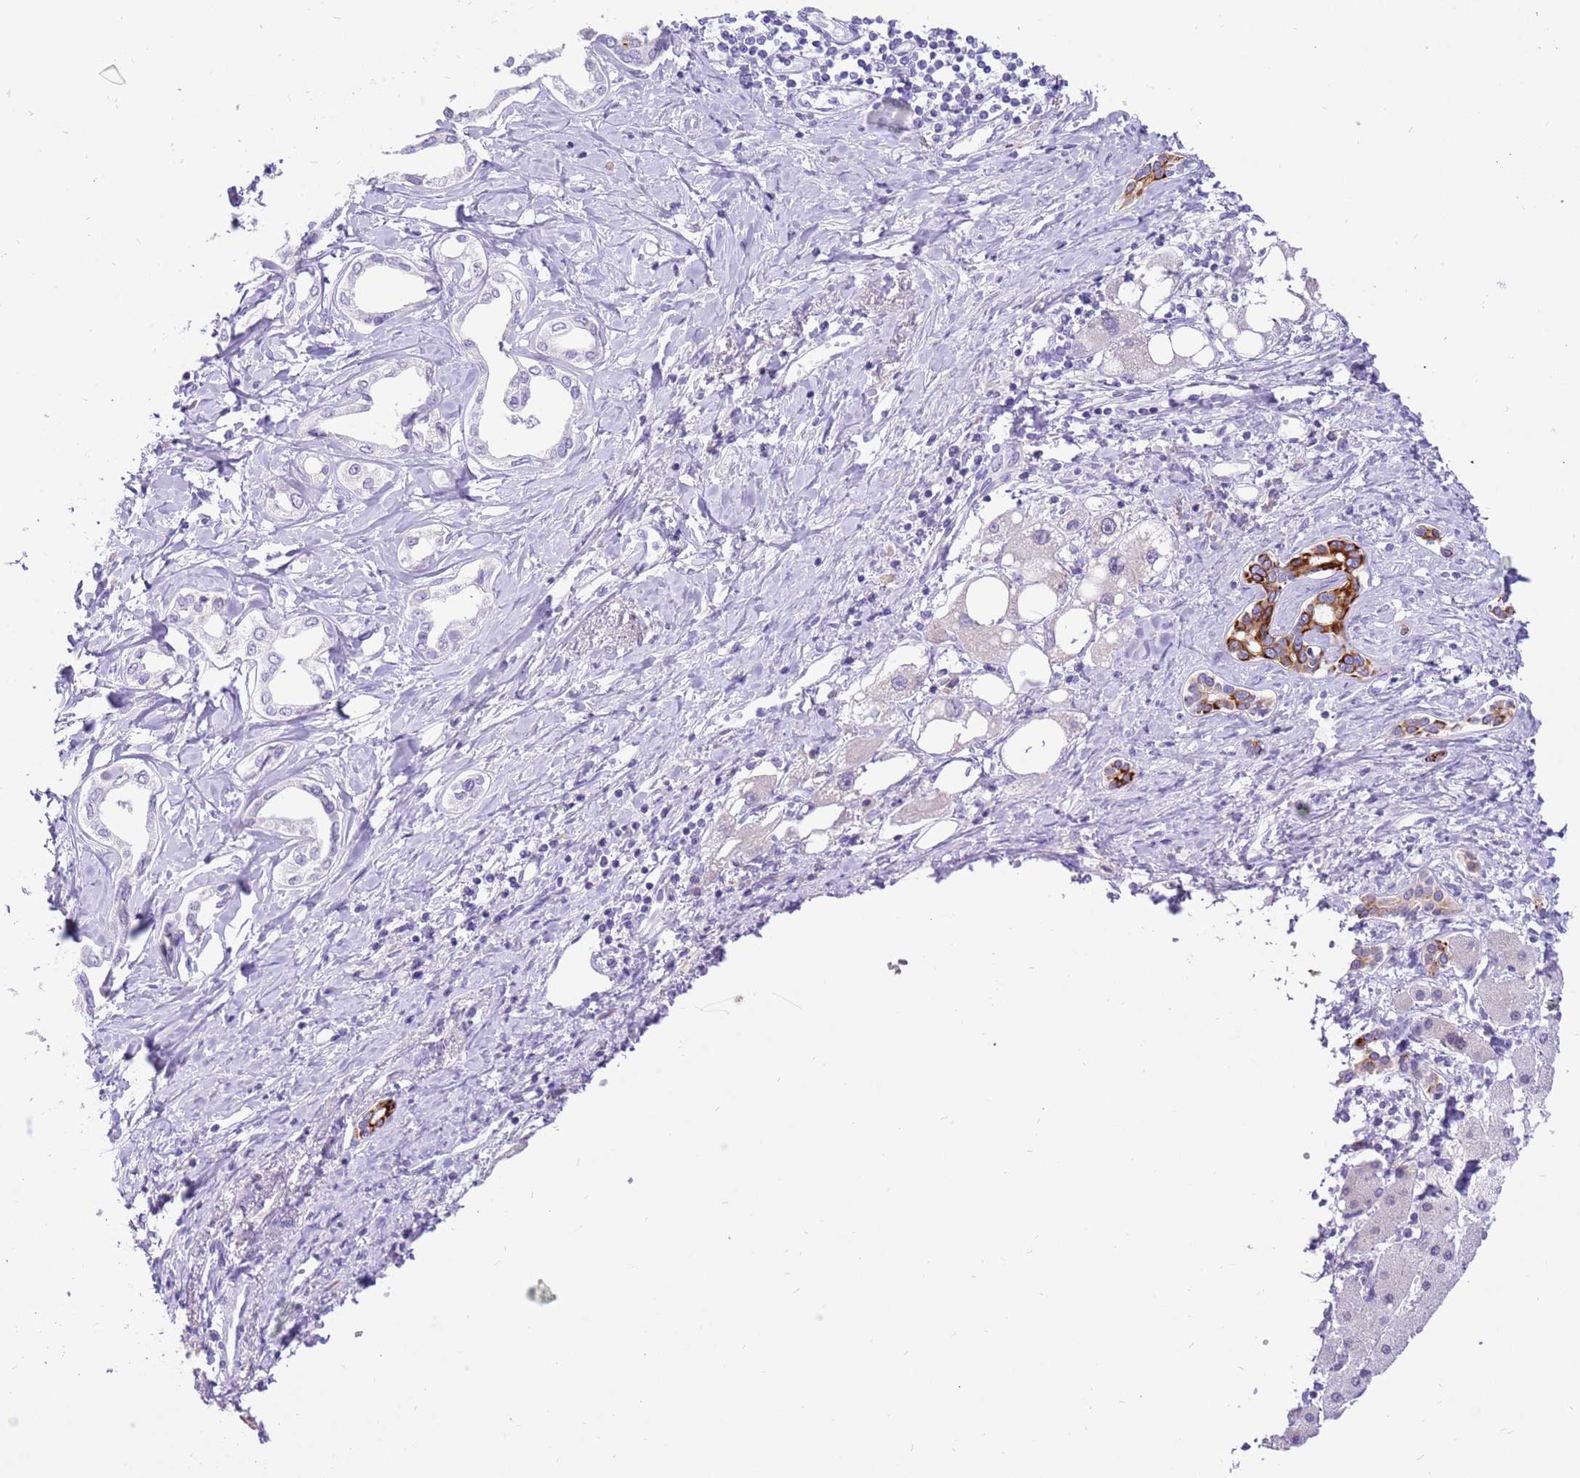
{"staining": {"intensity": "negative", "quantity": "none", "location": "none"}, "tissue": "liver cancer", "cell_type": "Tumor cells", "image_type": "cancer", "snomed": [{"axis": "morphology", "description": "Cholangiocarcinoma"}, {"axis": "topography", "description": "Liver"}], "caption": "An IHC histopathology image of liver cholangiocarcinoma is shown. There is no staining in tumor cells of liver cholangiocarcinoma. Brightfield microscopy of IHC stained with DAB (3,3'-diaminobenzidine) (brown) and hematoxylin (blue), captured at high magnification.", "gene": "R3HDM4", "patient": {"sex": "female", "age": 77}}